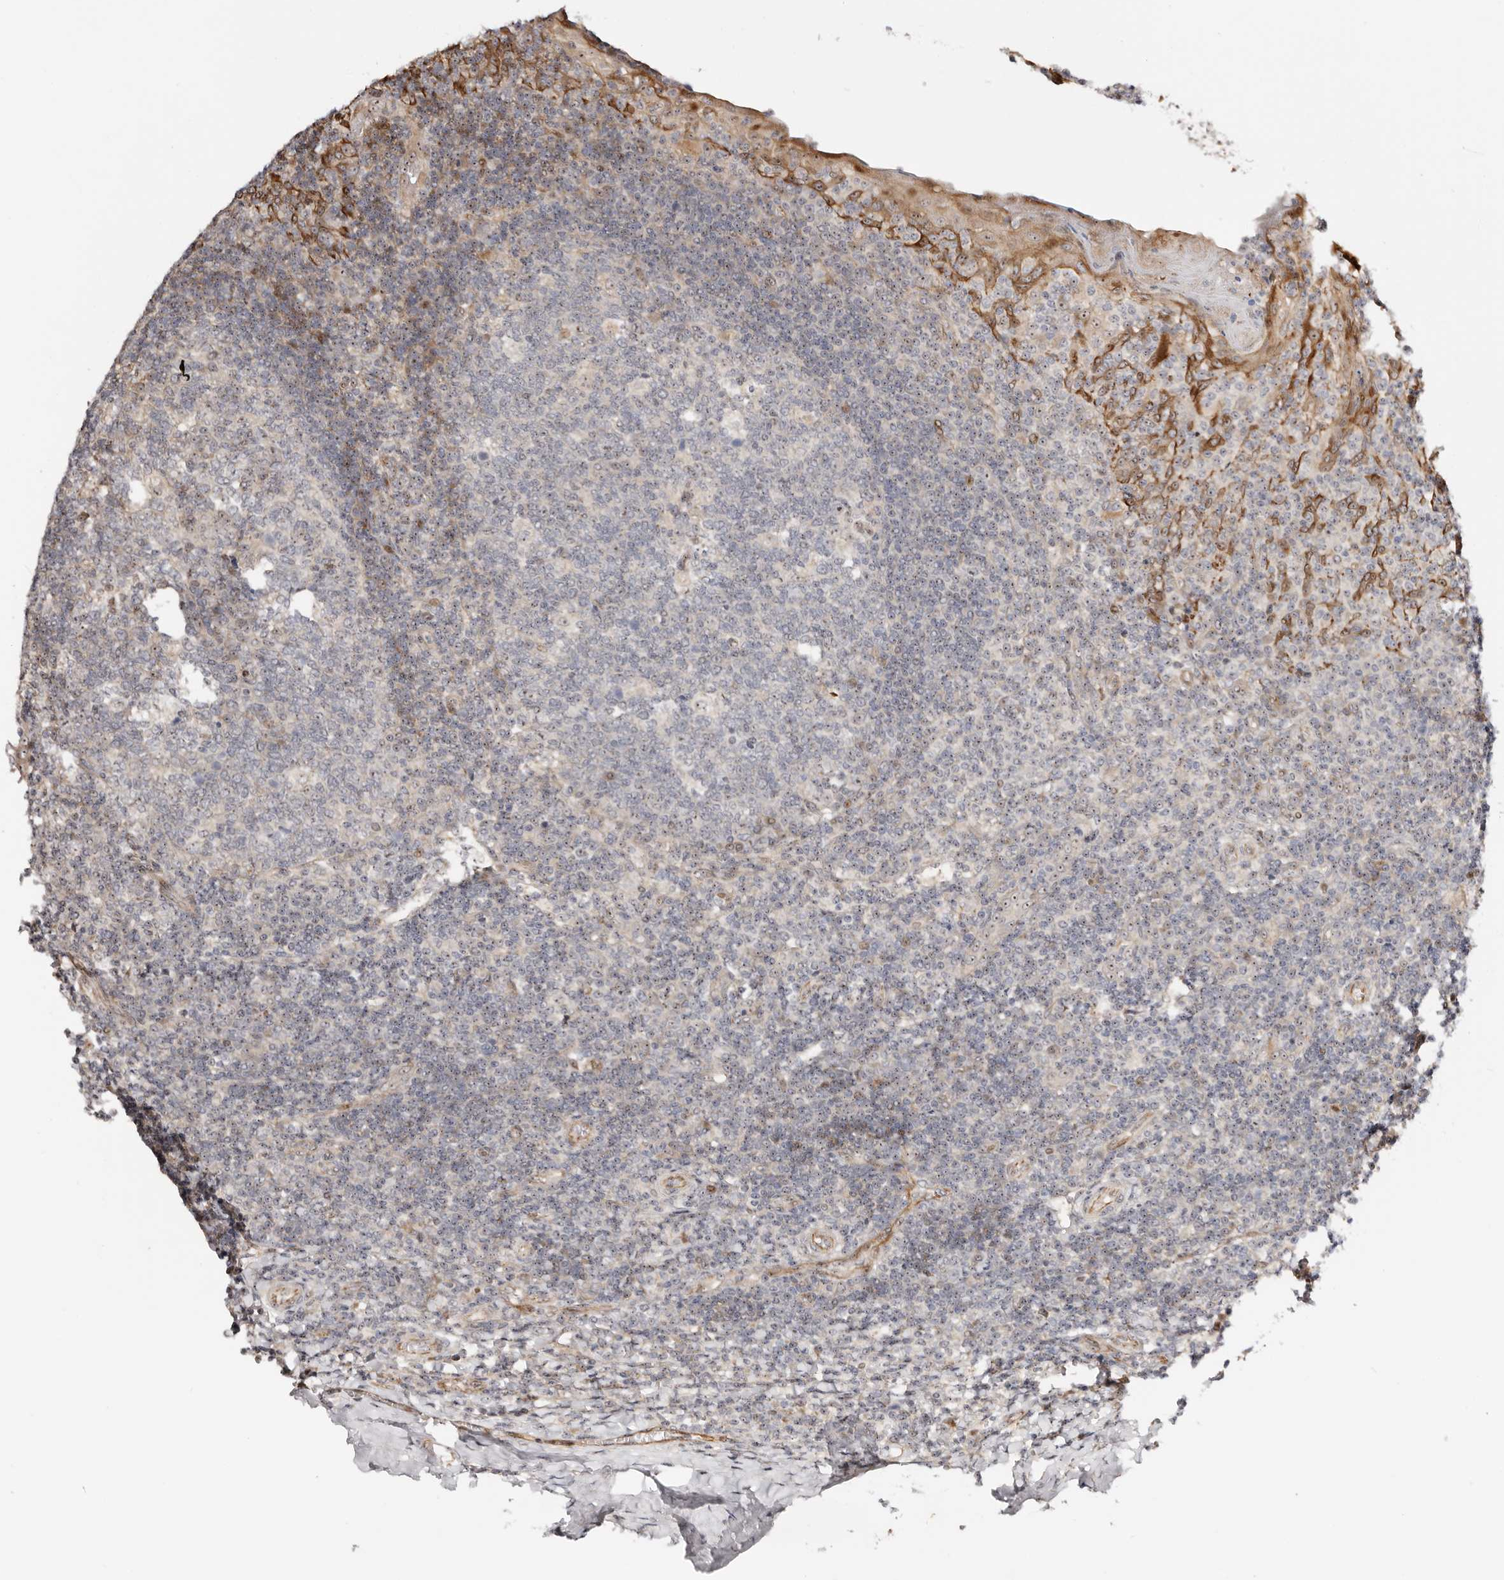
{"staining": {"intensity": "weak", "quantity": "<25%", "location": "nuclear"}, "tissue": "tonsil", "cell_type": "Germinal center cells", "image_type": "normal", "snomed": [{"axis": "morphology", "description": "Normal tissue, NOS"}, {"axis": "topography", "description": "Tonsil"}], "caption": "The histopathology image exhibits no significant positivity in germinal center cells of tonsil.", "gene": "ODF2L", "patient": {"sex": "female", "age": 19}}